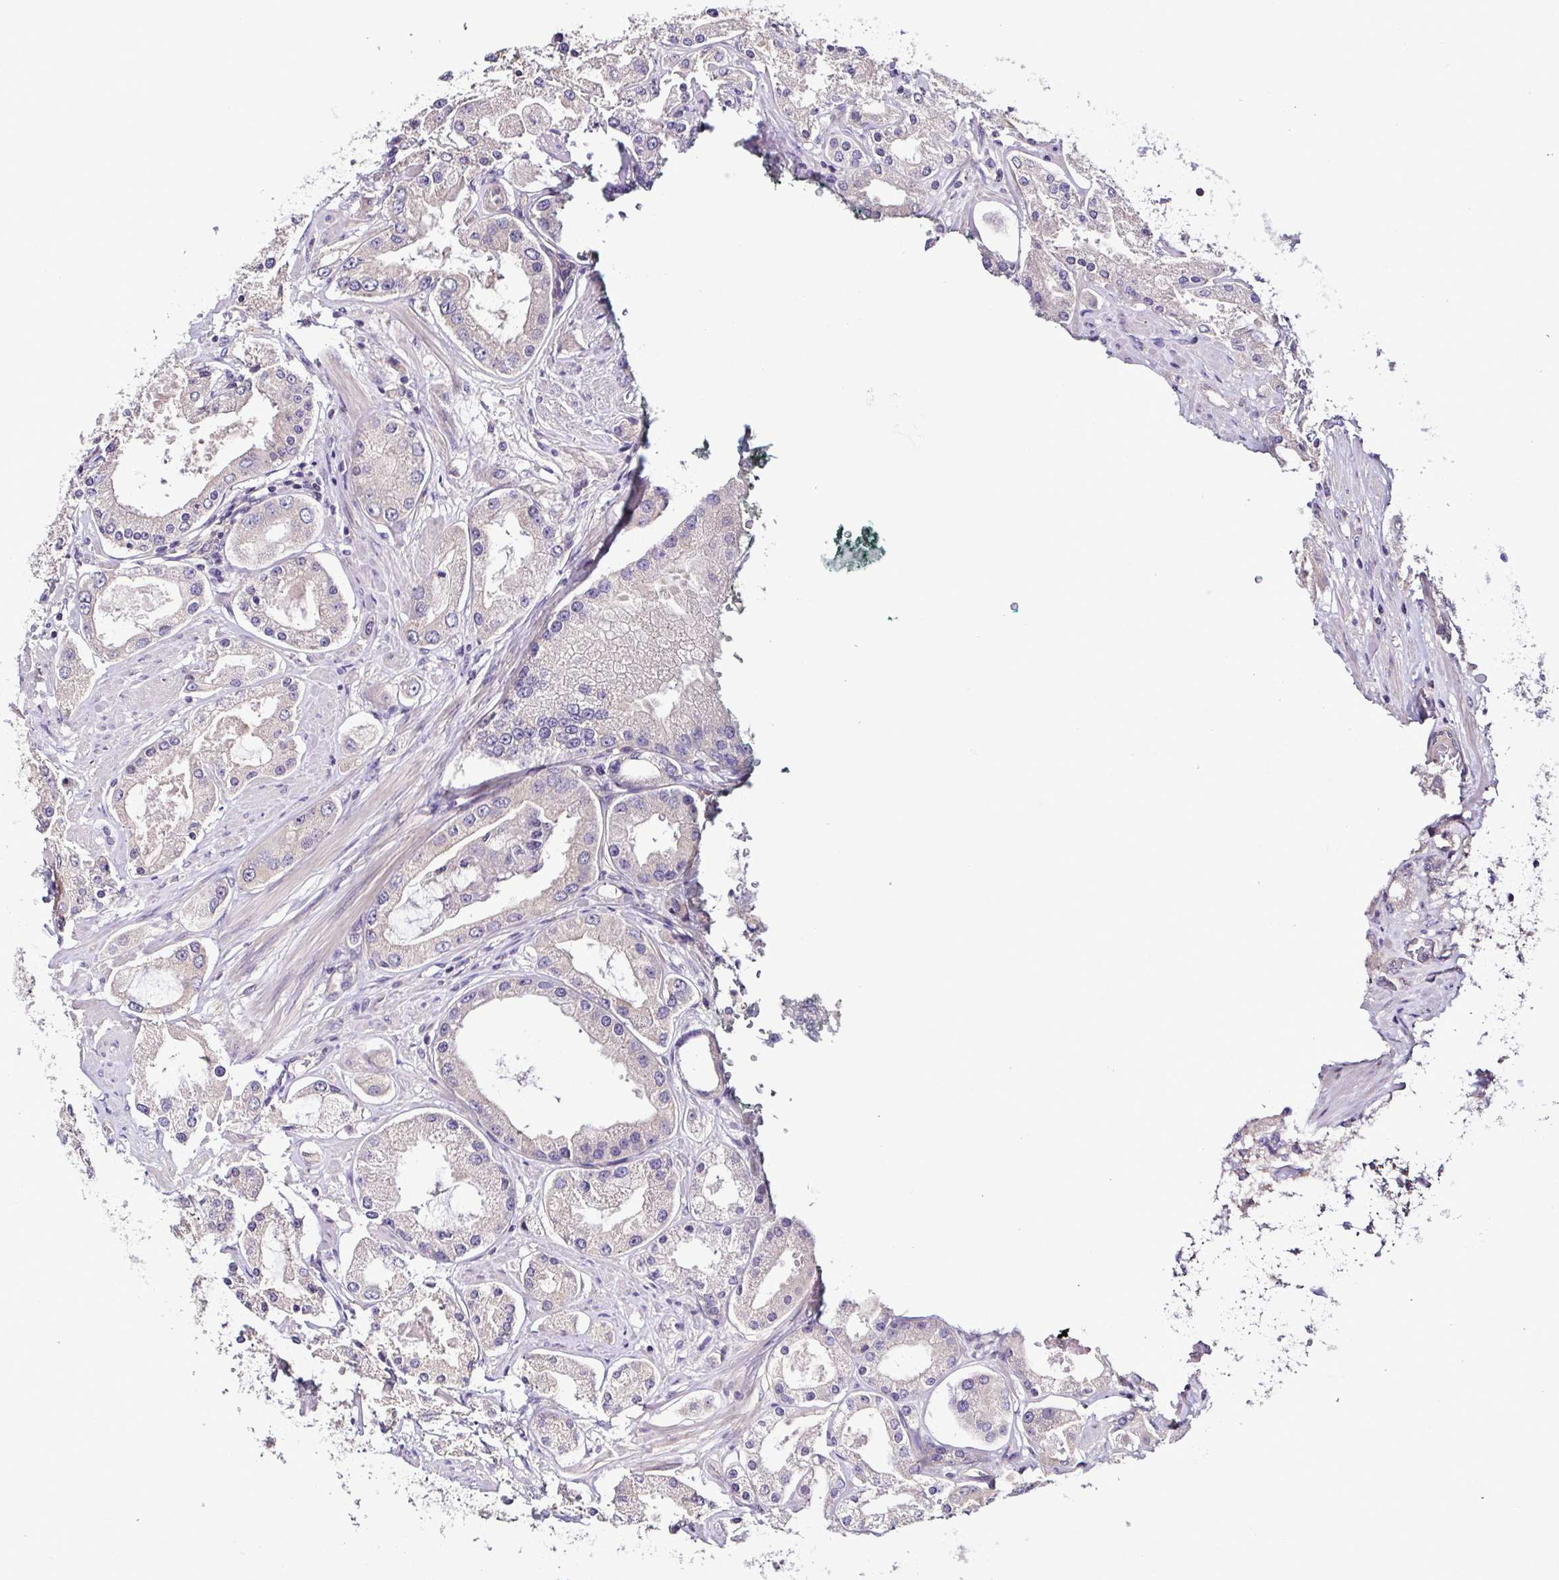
{"staining": {"intensity": "negative", "quantity": "none", "location": "none"}, "tissue": "prostate cancer", "cell_type": "Tumor cells", "image_type": "cancer", "snomed": [{"axis": "morphology", "description": "Adenocarcinoma, High grade"}, {"axis": "topography", "description": "Prostate"}], "caption": "This histopathology image is of prostate cancer stained with immunohistochemistry (IHC) to label a protein in brown with the nuclei are counter-stained blue. There is no expression in tumor cells.", "gene": "LMOD2", "patient": {"sex": "male", "age": 69}}